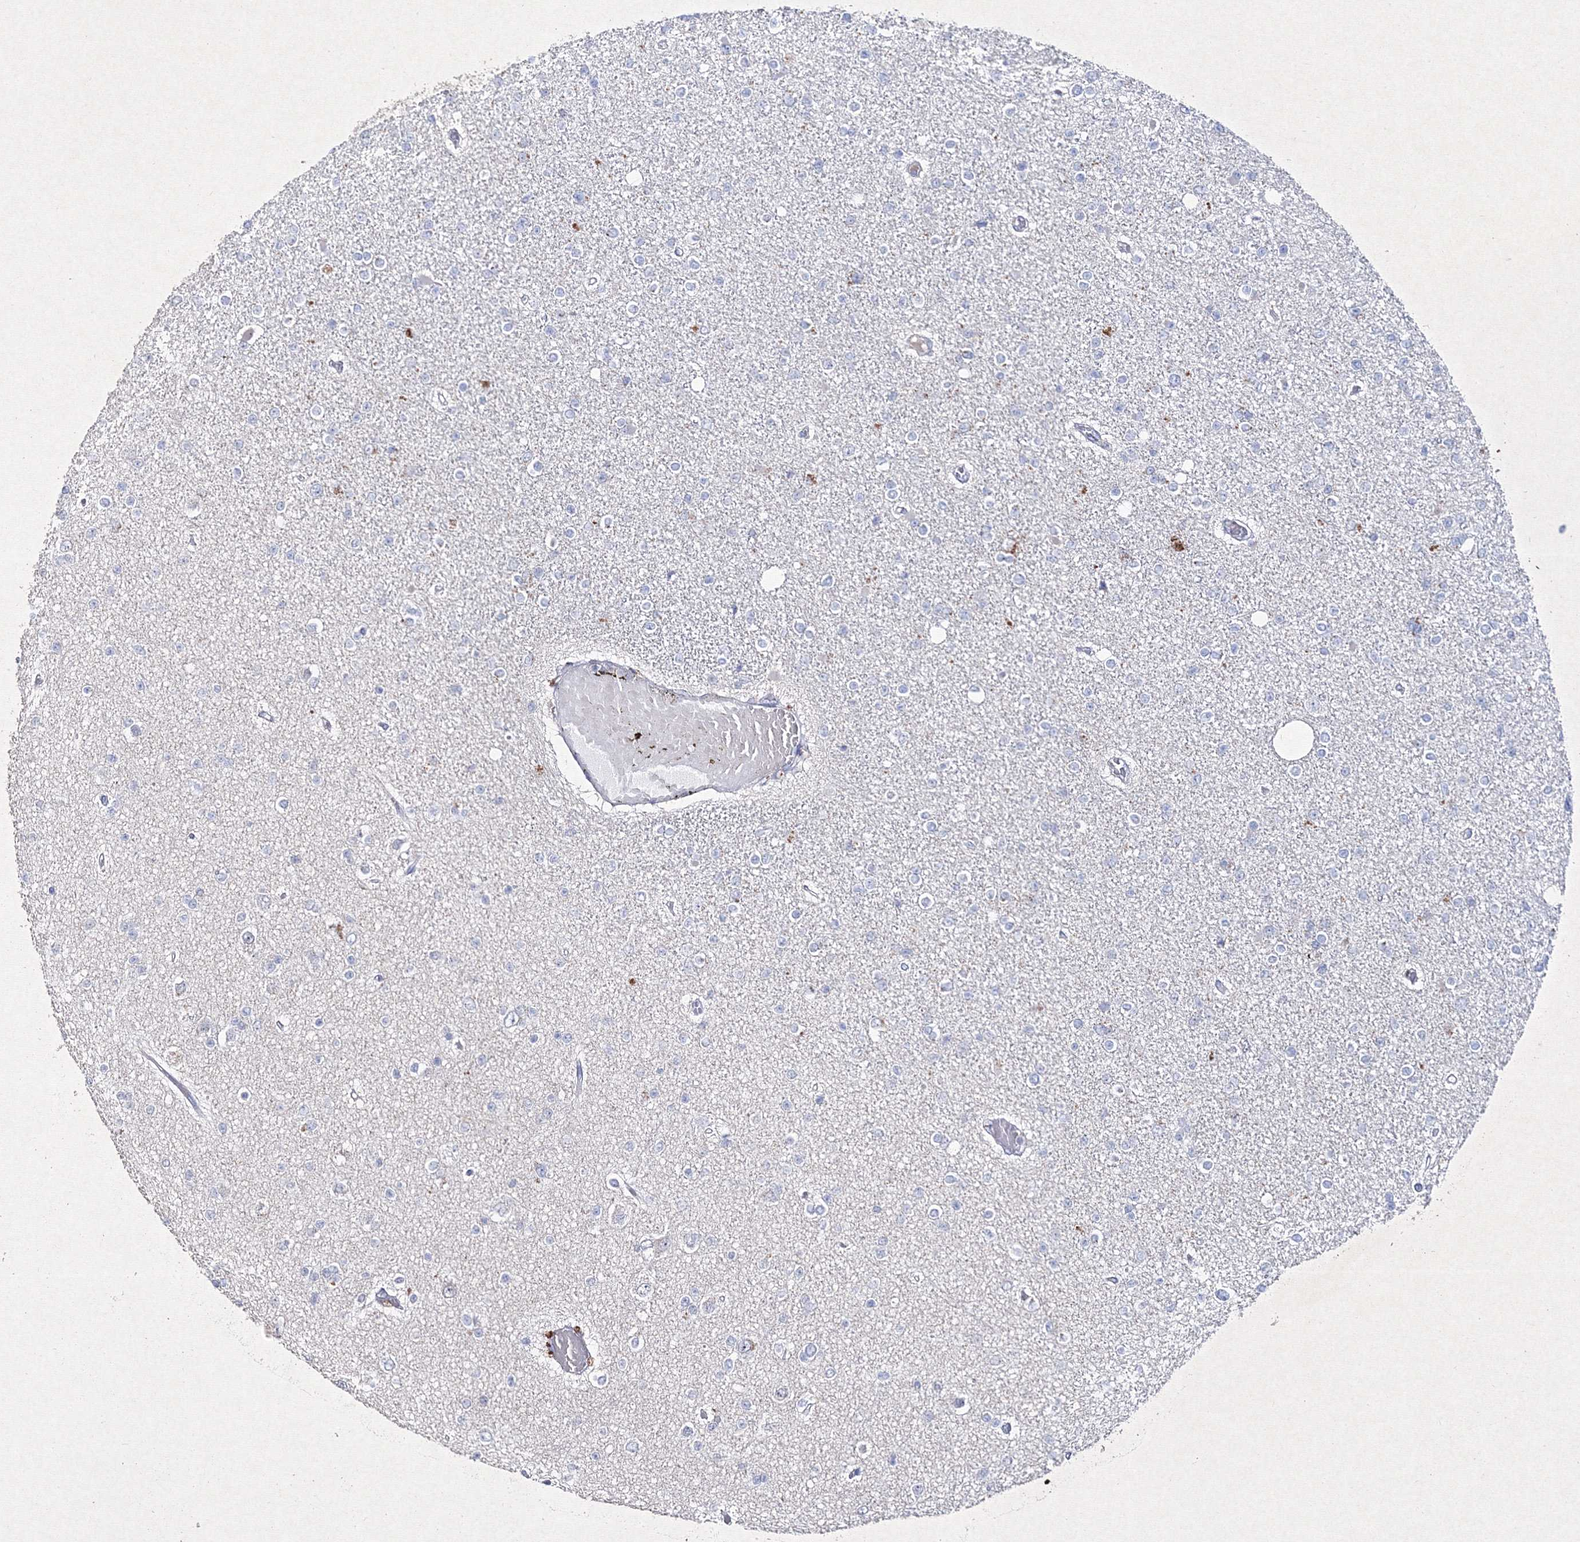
{"staining": {"intensity": "negative", "quantity": "none", "location": "none"}, "tissue": "glioma", "cell_type": "Tumor cells", "image_type": "cancer", "snomed": [{"axis": "morphology", "description": "Glioma, malignant, Low grade"}, {"axis": "topography", "description": "Brain"}], "caption": "DAB immunohistochemical staining of human glioma exhibits no significant staining in tumor cells. Nuclei are stained in blue.", "gene": "SMIM29", "patient": {"sex": "female", "age": 22}}